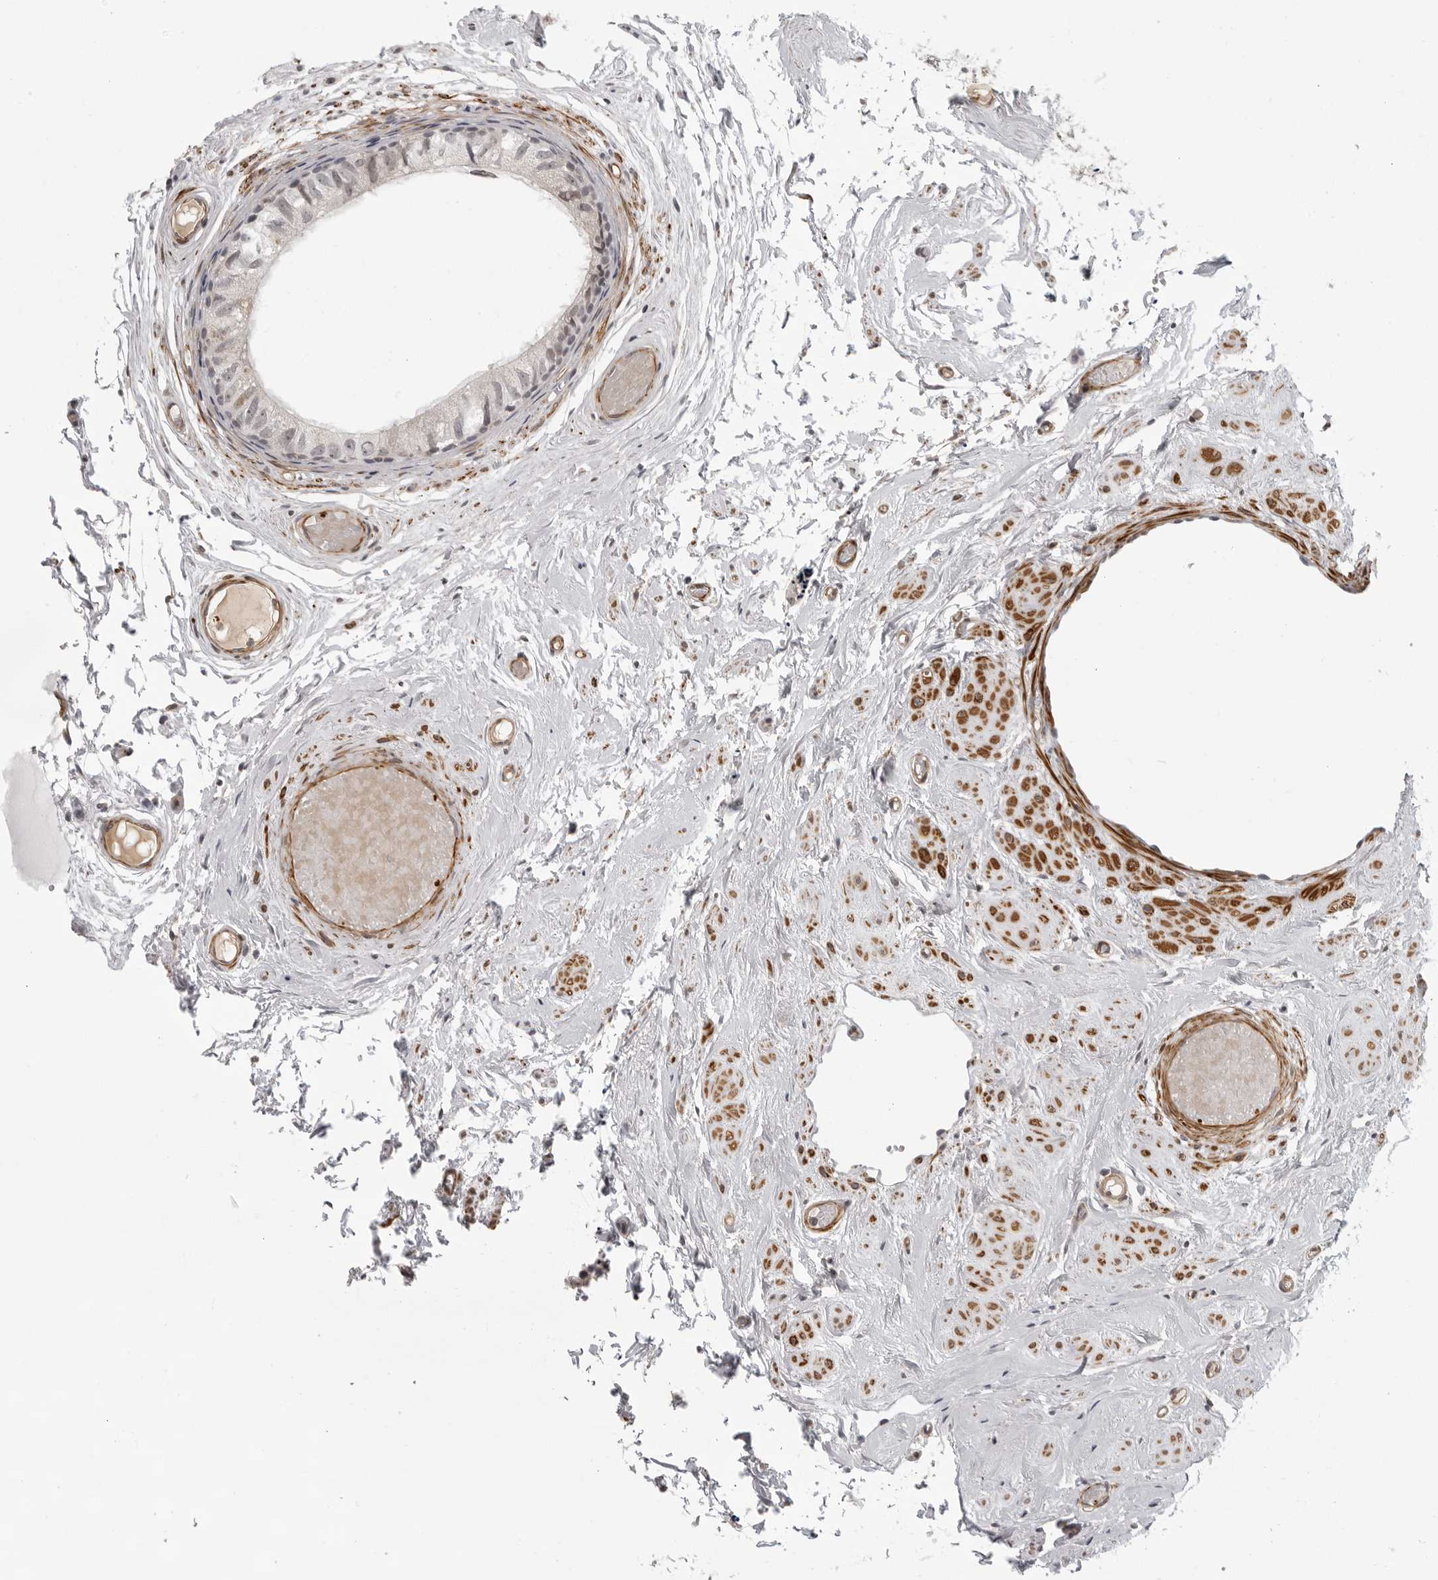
{"staining": {"intensity": "weak", "quantity": "<25%", "location": "cytoplasmic/membranous,nuclear"}, "tissue": "epididymis", "cell_type": "Glandular cells", "image_type": "normal", "snomed": [{"axis": "morphology", "description": "Normal tissue, NOS"}, {"axis": "topography", "description": "Epididymis"}], "caption": "Immunohistochemistry (IHC) of benign human epididymis displays no staining in glandular cells.", "gene": "TUT4", "patient": {"sex": "male", "age": 79}}